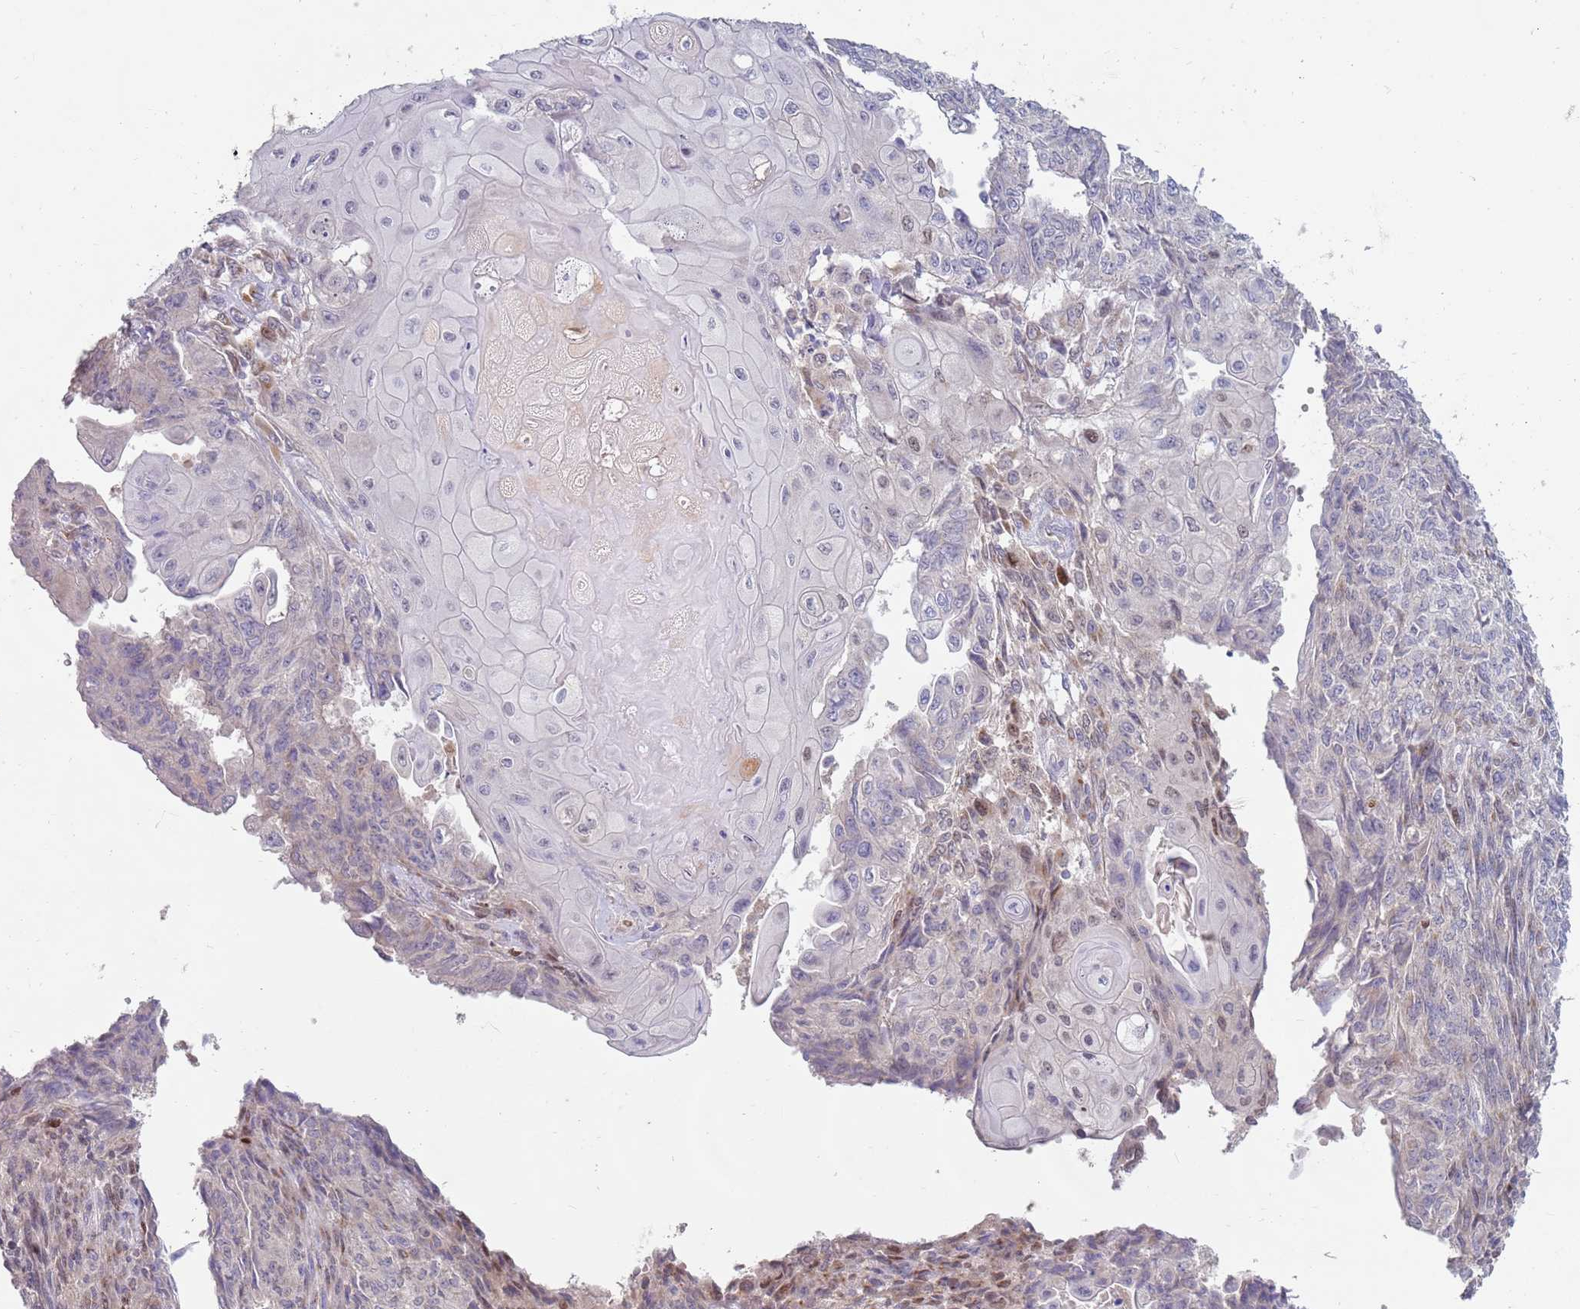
{"staining": {"intensity": "negative", "quantity": "none", "location": "none"}, "tissue": "endometrial cancer", "cell_type": "Tumor cells", "image_type": "cancer", "snomed": [{"axis": "morphology", "description": "Adenocarcinoma, NOS"}, {"axis": "topography", "description": "Endometrium"}], "caption": "Immunohistochemical staining of human adenocarcinoma (endometrial) shows no significant positivity in tumor cells.", "gene": "NMUR2", "patient": {"sex": "female", "age": 32}}